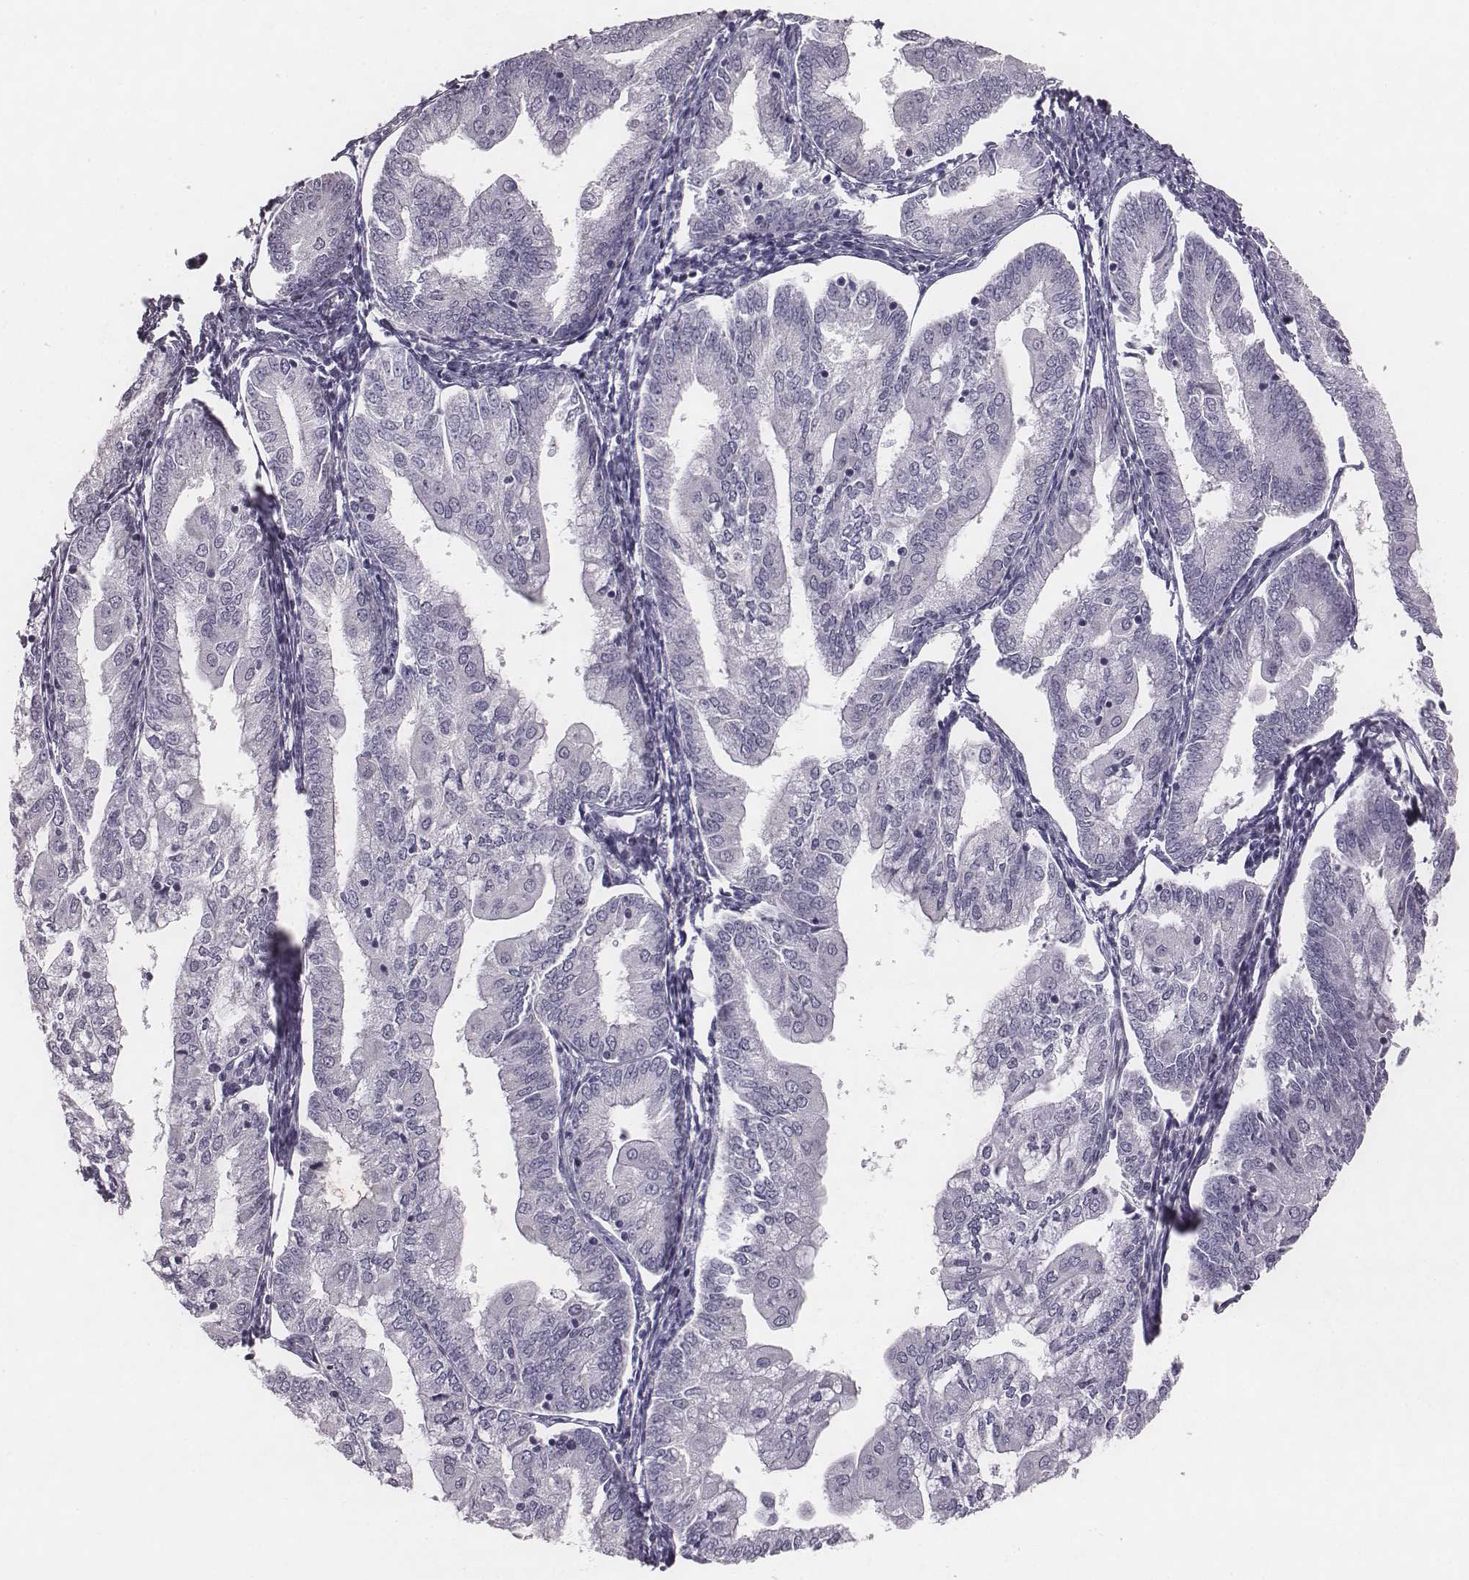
{"staining": {"intensity": "negative", "quantity": "none", "location": "none"}, "tissue": "endometrial cancer", "cell_type": "Tumor cells", "image_type": "cancer", "snomed": [{"axis": "morphology", "description": "Adenocarcinoma, NOS"}, {"axis": "topography", "description": "Endometrium"}], "caption": "Protein analysis of endometrial cancer displays no significant positivity in tumor cells.", "gene": "PDE8B", "patient": {"sex": "female", "age": 55}}